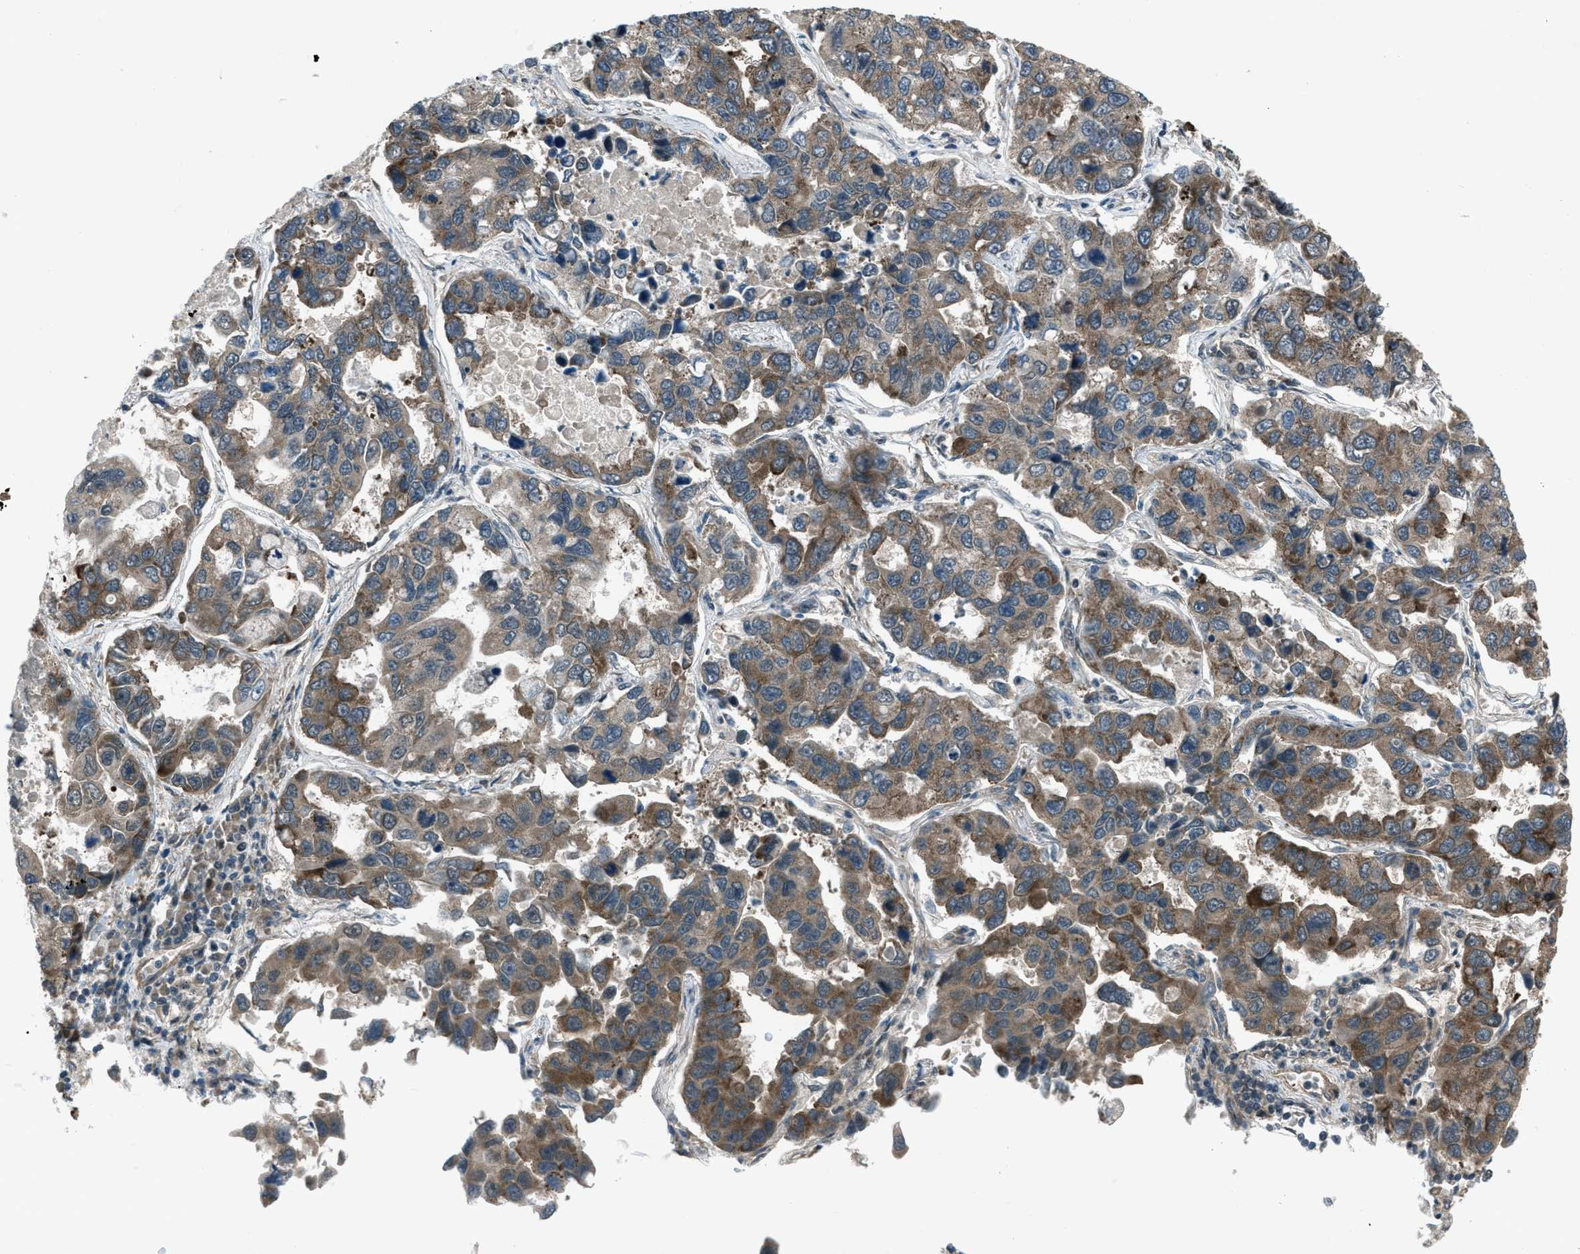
{"staining": {"intensity": "moderate", "quantity": ">75%", "location": "cytoplasmic/membranous"}, "tissue": "lung cancer", "cell_type": "Tumor cells", "image_type": "cancer", "snomed": [{"axis": "morphology", "description": "Adenocarcinoma, NOS"}, {"axis": "topography", "description": "Lung"}], "caption": "DAB immunohistochemical staining of lung adenocarcinoma exhibits moderate cytoplasmic/membranous protein staining in about >75% of tumor cells.", "gene": "ASAP2", "patient": {"sex": "male", "age": 64}}